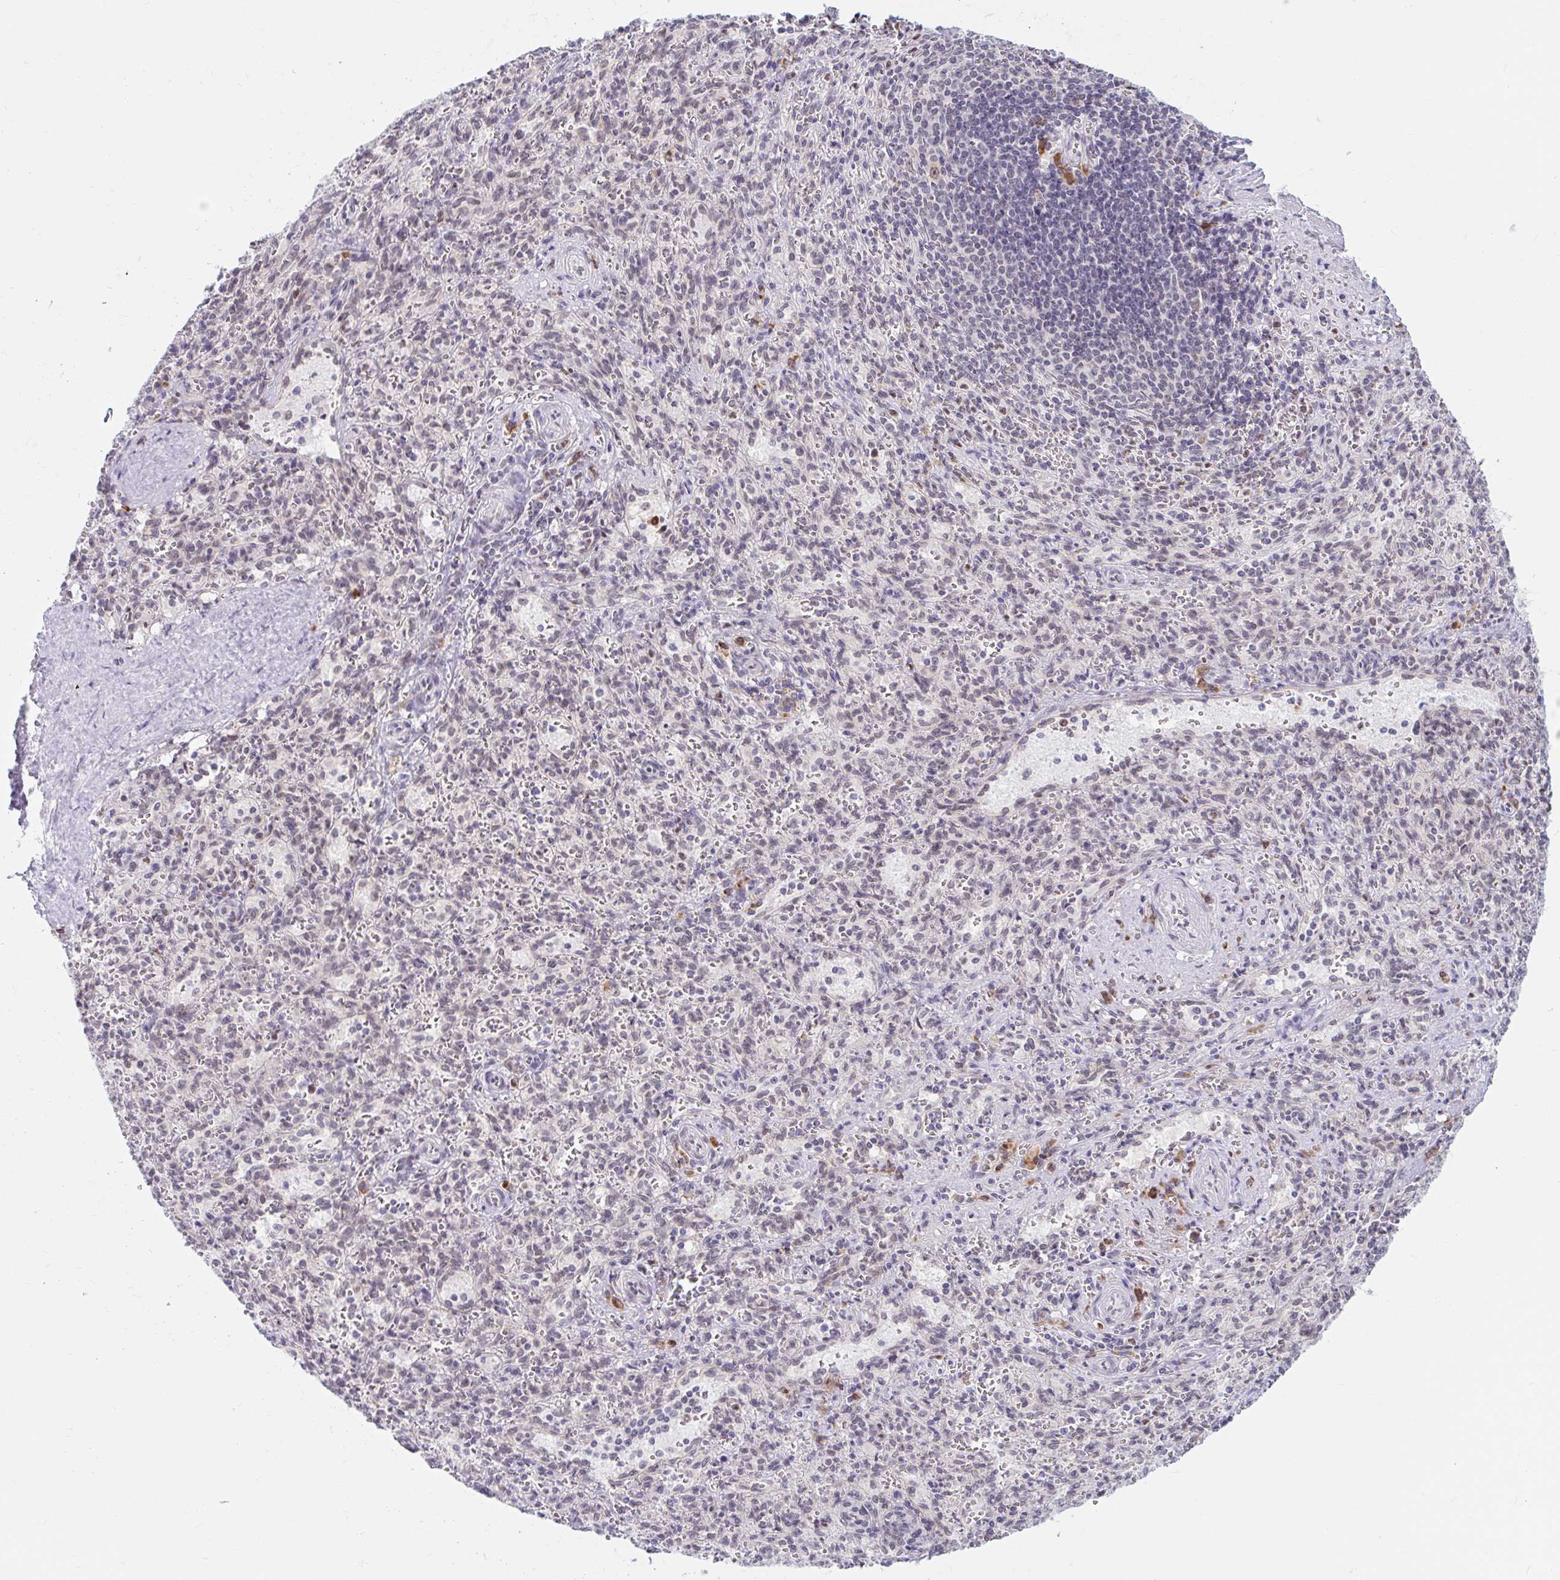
{"staining": {"intensity": "moderate", "quantity": "<25%", "location": "cytoplasmic/membranous"}, "tissue": "spleen", "cell_type": "Cells in red pulp", "image_type": "normal", "snomed": [{"axis": "morphology", "description": "Normal tissue, NOS"}, {"axis": "topography", "description": "Spleen"}], "caption": "High-magnification brightfield microscopy of unremarkable spleen stained with DAB (3,3'-diaminobenzidine) (brown) and counterstained with hematoxylin (blue). cells in red pulp exhibit moderate cytoplasmic/membranous staining is appreciated in approximately<25% of cells.", "gene": "SRSF10", "patient": {"sex": "female", "age": 26}}